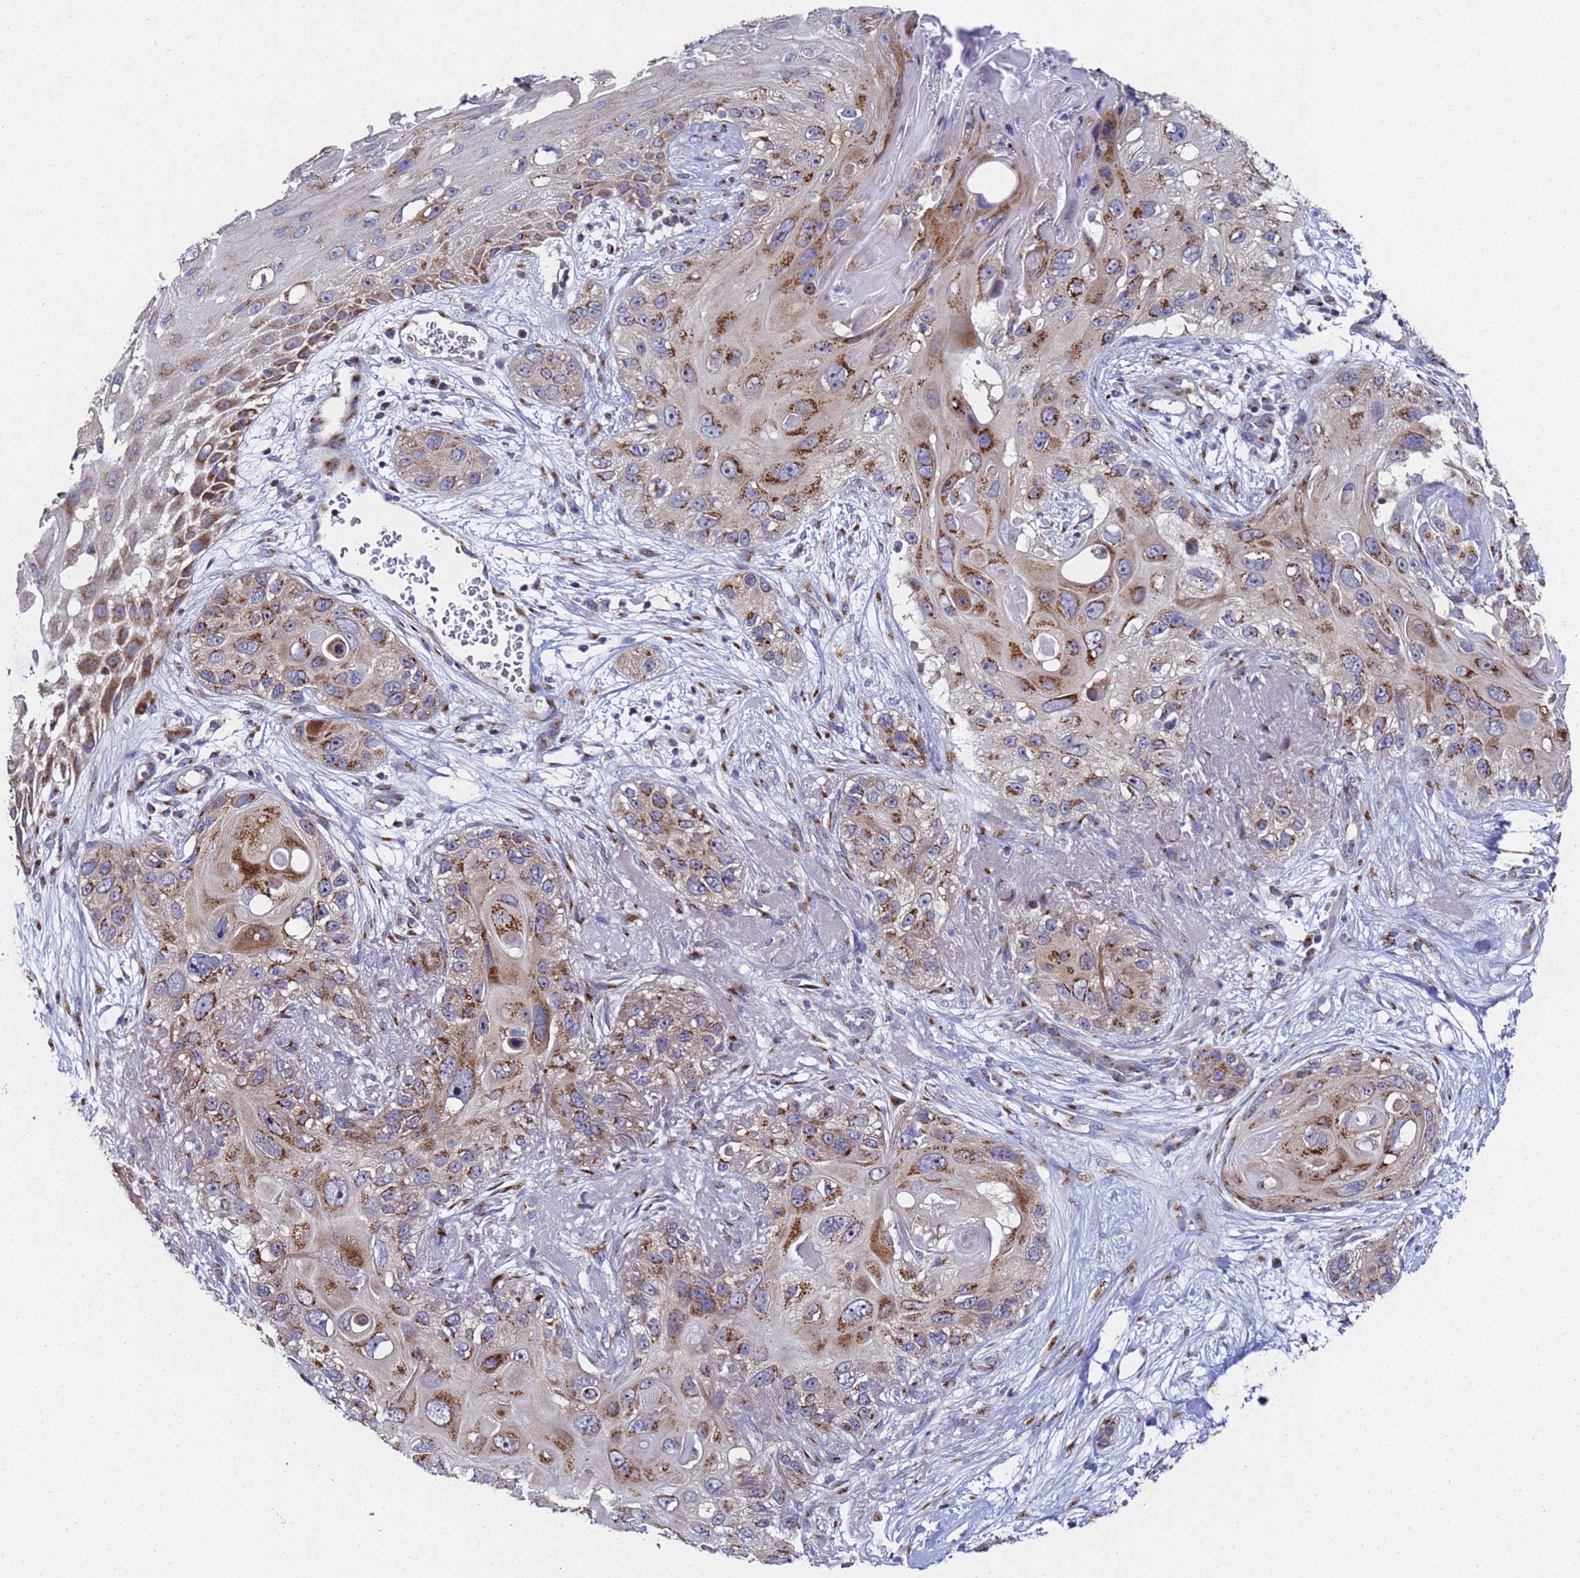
{"staining": {"intensity": "moderate", "quantity": ">75%", "location": "cytoplasmic/membranous"}, "tissue": "skin cancer", "cell_type": "Tumor cells", "image_type": "cancer", "snomed": [{"axis": "morphology", "description": "Normal tissue, NOS"}, {"axis": "morphology", "description": "Squamous cell carcinoma, NOS"}, {"axis": "topography", "description": "Skin"}], "caption": "Human skin cancer stained with a protein marker demonstrates moderate staining in tumor cells.", "gene": "NSUN6", "patient": {"sex": "male", "age": 72}}